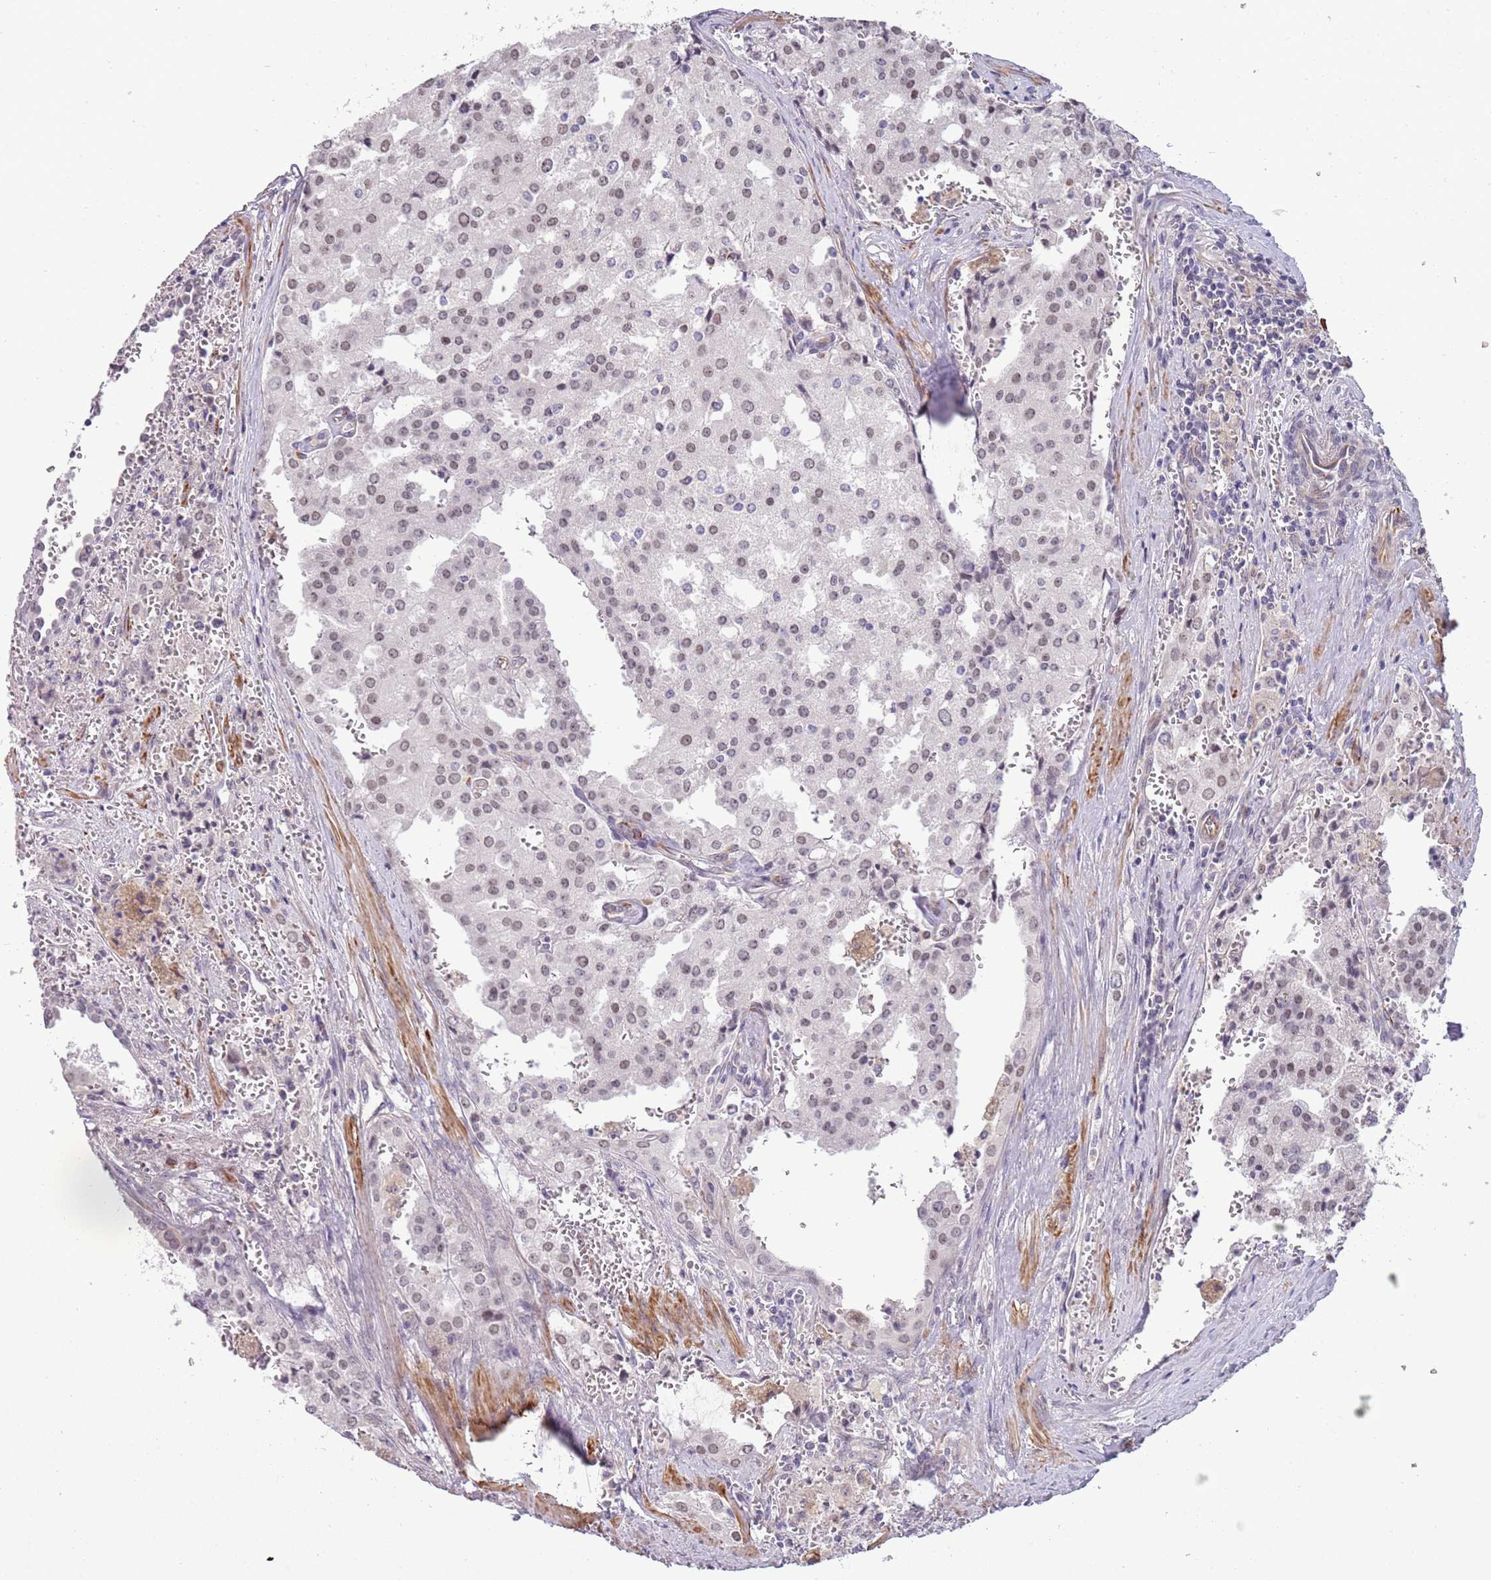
{"staining": {"intensity": "weak", "quantity": "<25%", "location": "nuclear"}, "tissue": "prostate cancer", "cell_type": "Tumor cells", "image_type": "cancer", "snomed": [{"axis": "morphology", "description": "Adenocarcinoma, High grade"}, {"axis": "topography", "description": "Prostate"}], "caption": "Tumor cells are negative for brown protein staining in prostate cancer.", "gene": "NBPF3", "patient": {"sex": "male", "age": 68}}